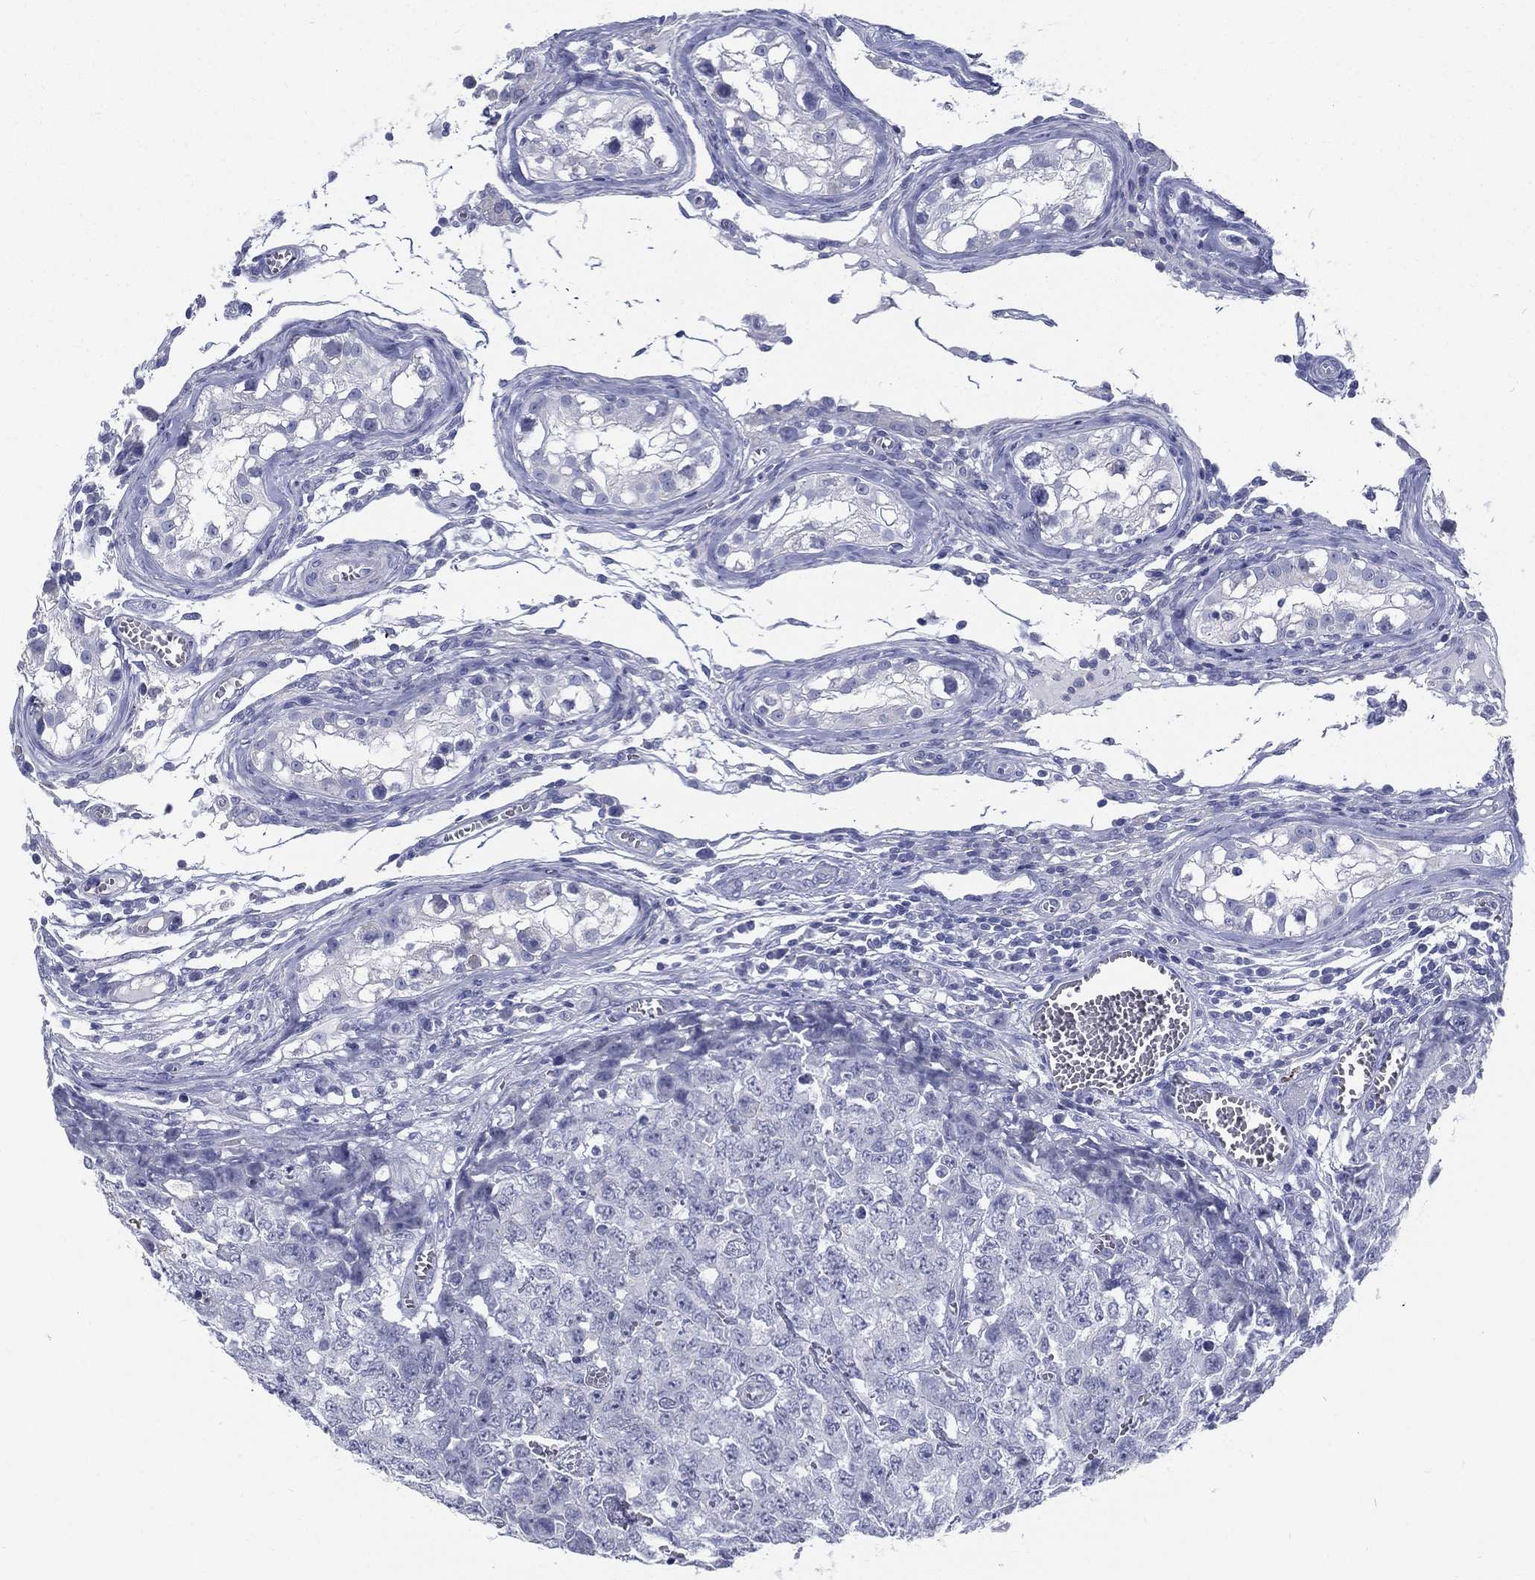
{"staining": {"intensity": "negative", "quantity": "none", "location": "none"}, "tissue": "testis cancer", "cell_type": "Tumor cells", "image_type": "cancer", "snomed": [{"axis": "morphology", "description": "Carcinoma, Embryonal, NOS"}, {"axis": "topography", "description": "Testis"}], "caption": "The immunohistochemistry (IHC) image has no significant staining in tumor cells of testis cancer tissue.", "gene": "RSPH4A", "patient": {"sex": "male", "age": 23}}